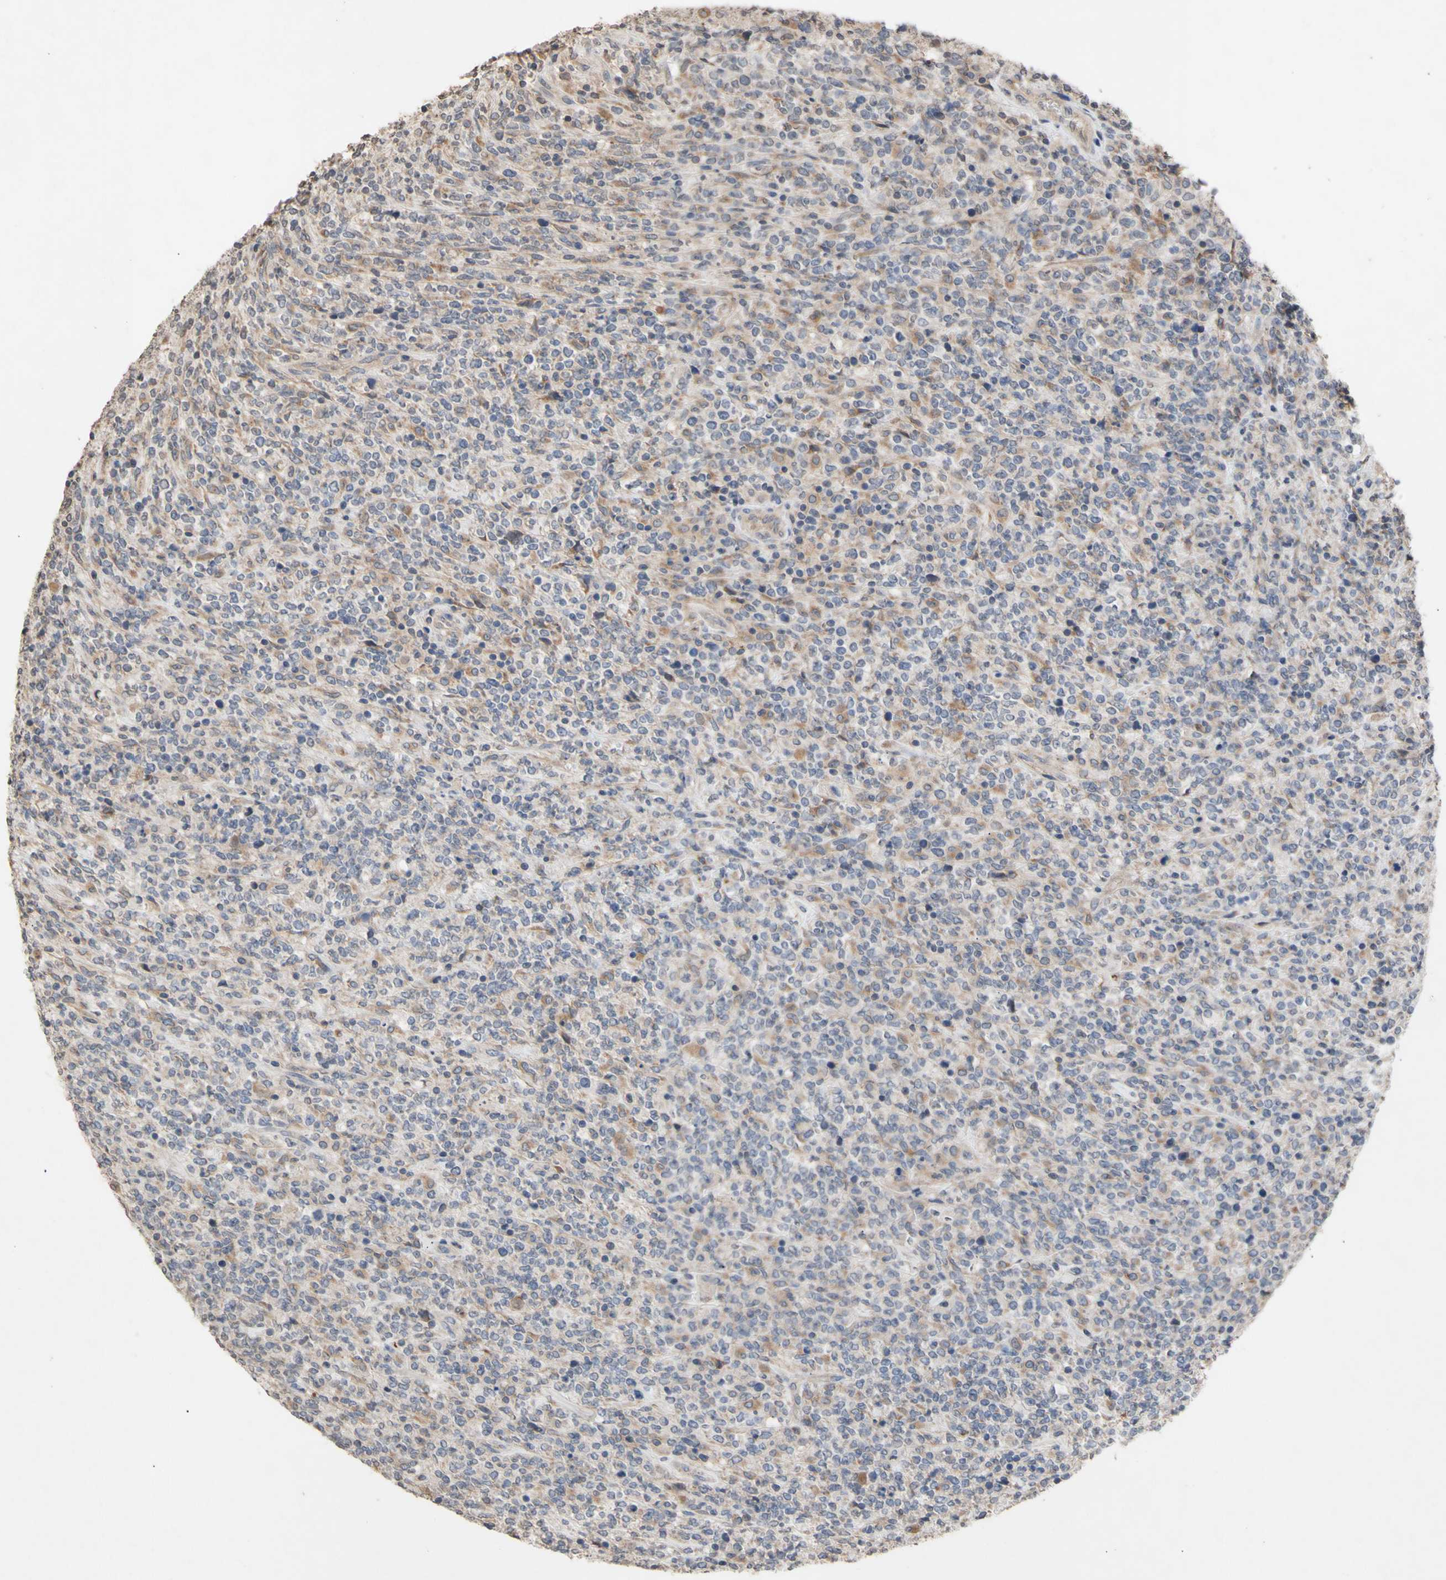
{"staining": {"intensity": "weak", "quantity": "<25%", "location": "cytoplasmic/membranous"}, "tissue": "lymphoma", "cell_type": "Tumor cells", "image_type": "cancer", "snomed": [{"axis": "morphology", "description": "Malignant lymphoma, non-Hodgkin's type, High grade"}, {"axis": "topography", "description": "Soft tissue"}], "caption": "A histopathology image of human malignant lymphoma, non-Hodgkin's type (high-grade) is negative for staining in tumor cells. The staining is performed using DAB (3,3'-diaminobenzidine) brown chromogen with nuclei counter-stained in using hematoxylin.", "gene": "NECTIN3", "patient": {"sex": "male", "age": 18}}